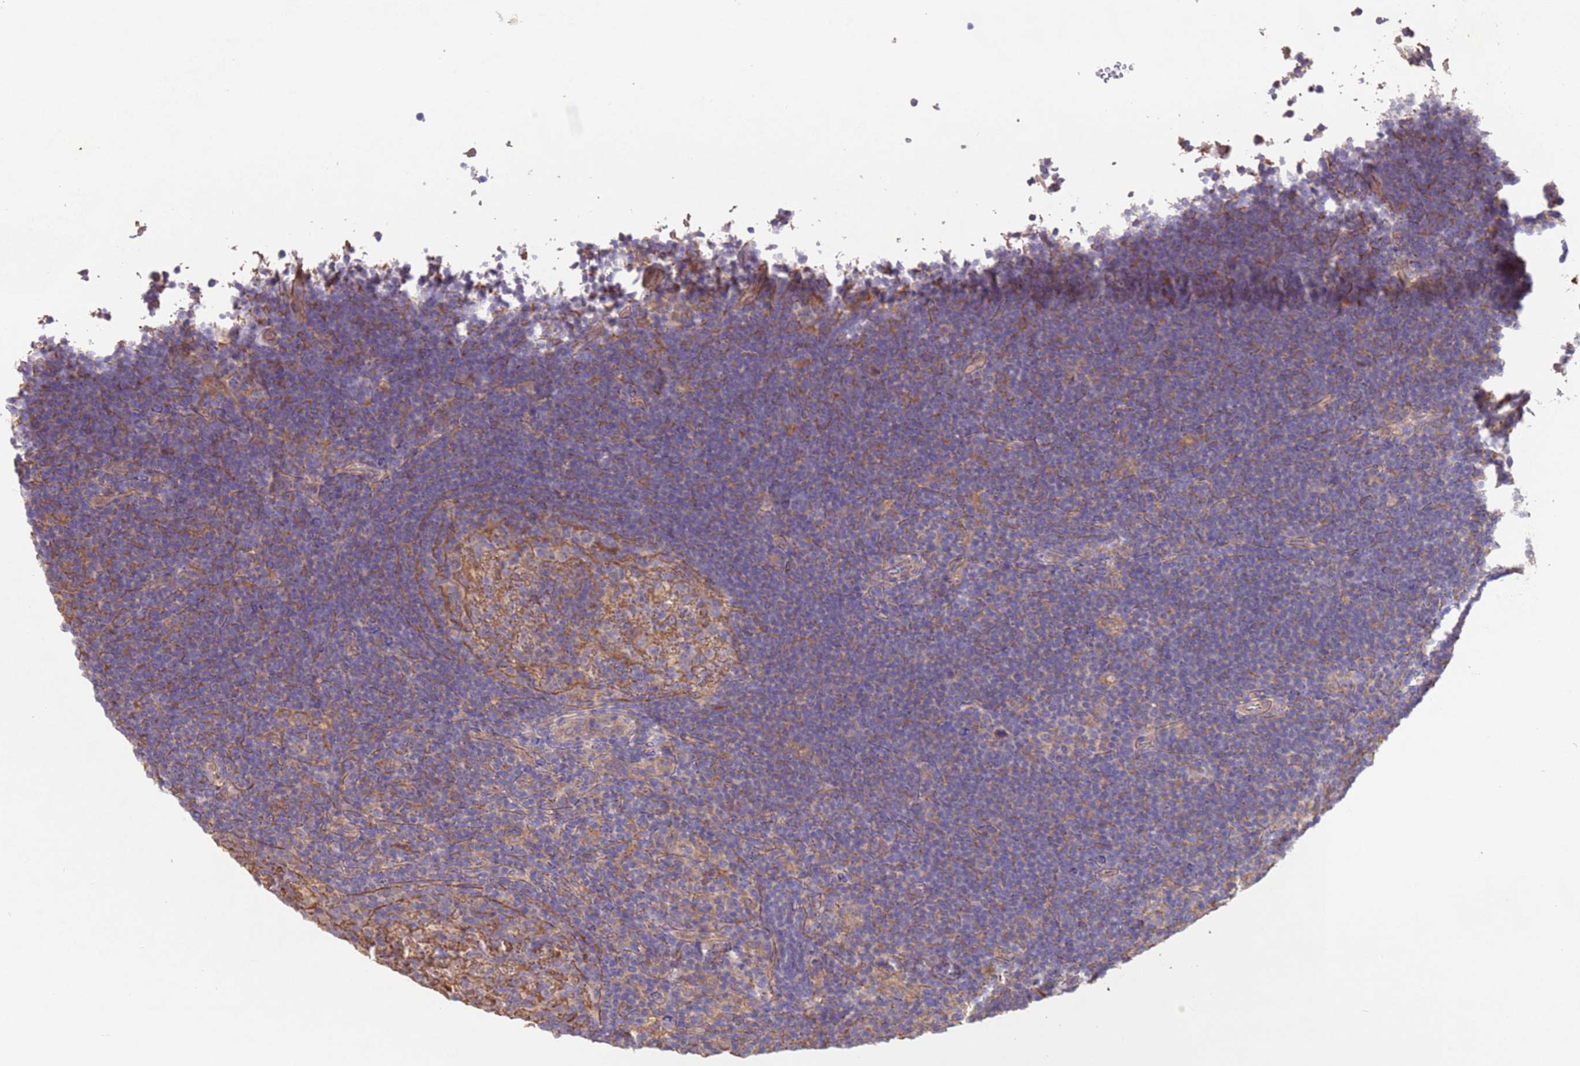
{"staining": {"intensity": "weak", "quantity": "25%-75%", "location": "cytoplasmic/membranous"}, "tissue": "lymphoma", "cell_type": "Tumor cells", "image_type": "cancer", "snomed": [{"axis": "morphology", "description": "Hodgkin's disease, NOS"}, {"axis": "topography", "description": "Lymph node"}], "caption": "Immunohistochemical staining of human Hodgkin's disease demonstrates low levels of weak cytoplasmic/membranous protein expression in about 25%-75% of tumor cells.", "gene": "NPHP1", "patient": {"sex": "female", "age": 57}}